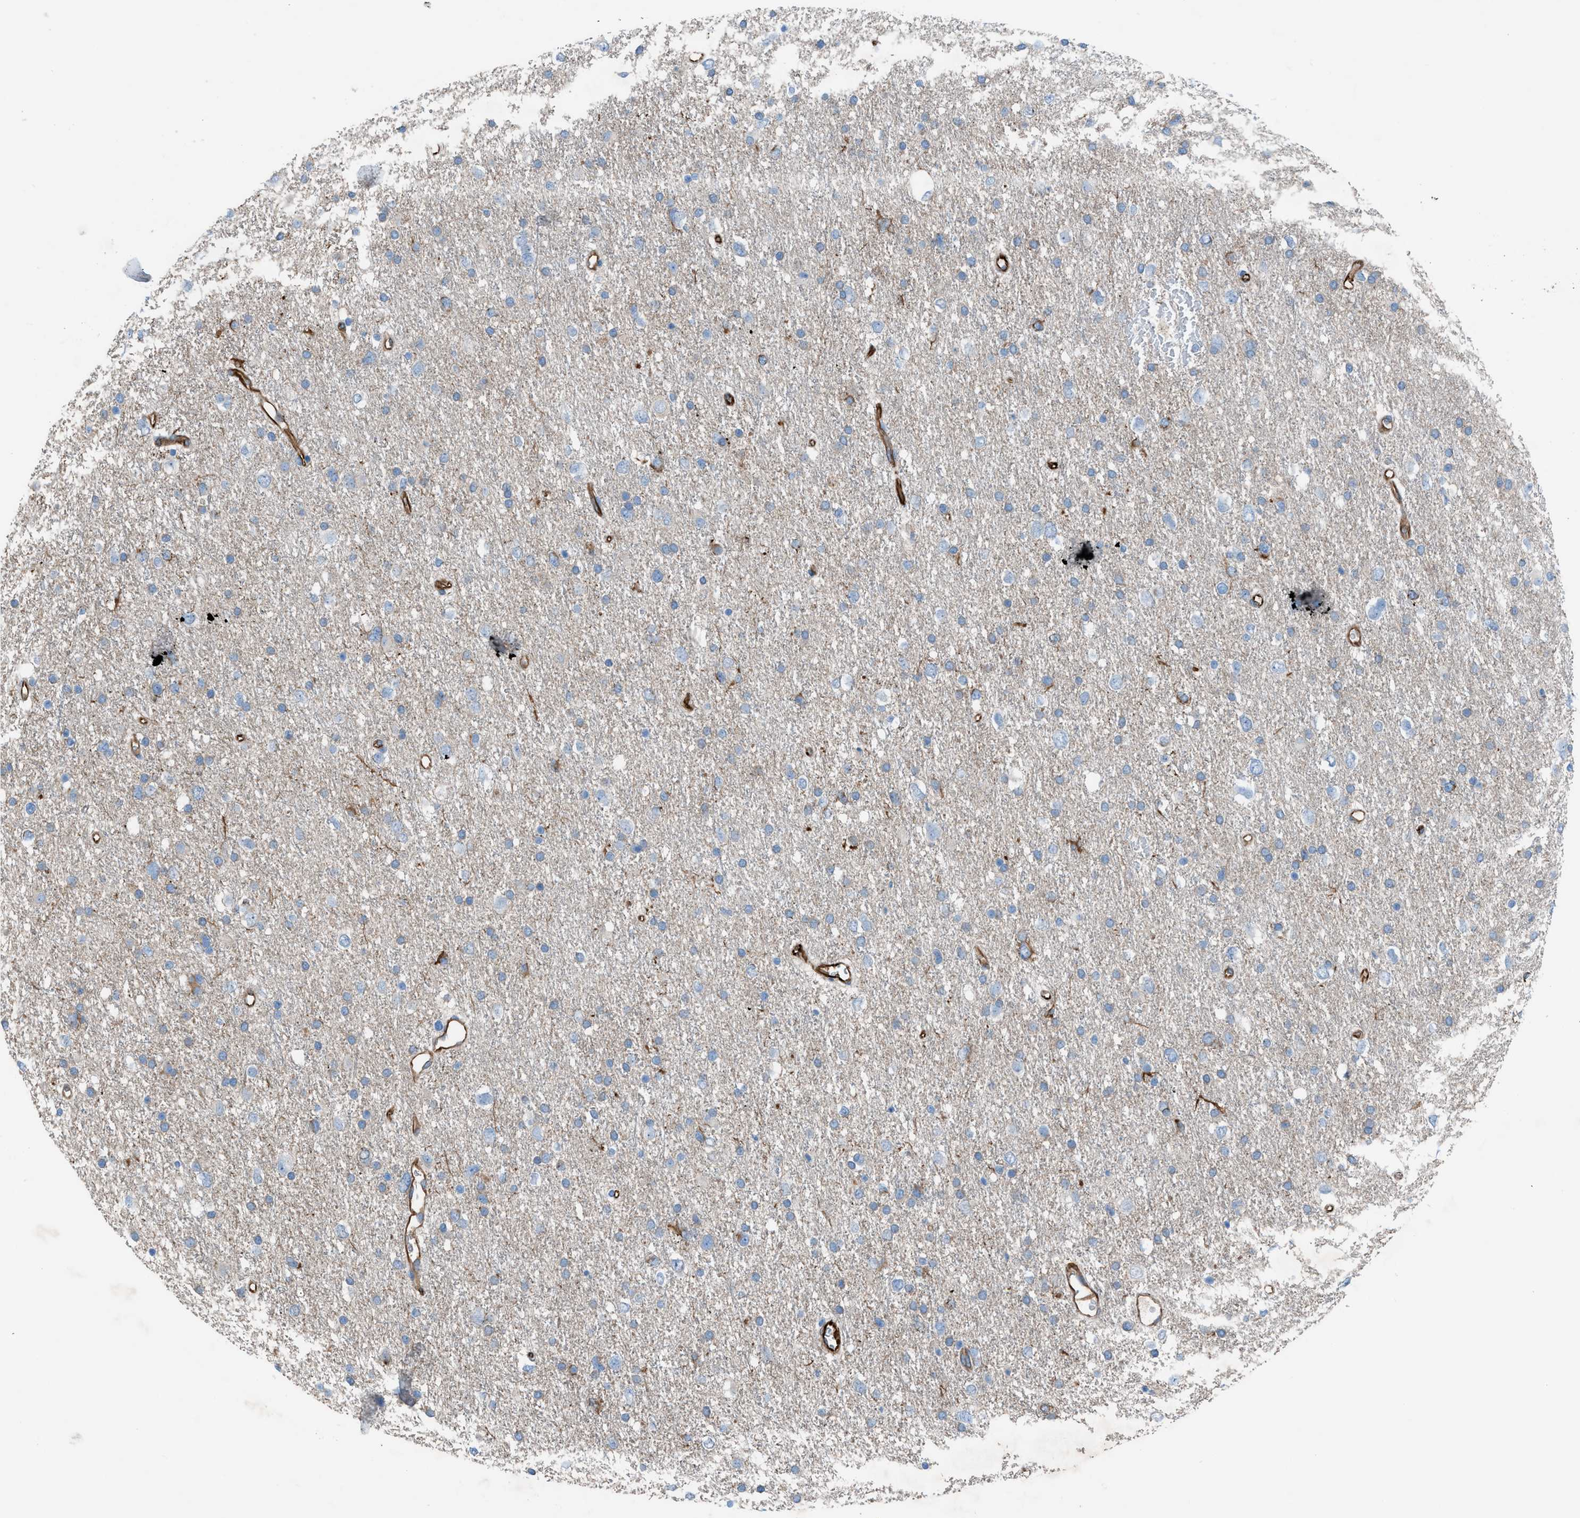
{"staining": {"intensity": "moderate", "quantity": "<25%", "location": "cytoplasmic/membranous"}, "tissue": "glioma", "cell_type": "Tumor cells", "image_type": "cancer", "snomed": [{"axis": "morphology", "description": "Glioma, malignant, Low grade"}, {"axis": "topography", "description": "Brain"}], "caption": "High-magnification brightfield microscopy of glioma stained with DAB (3,3'-diaminobenzidine) (brown) and counterstained with hematoxylin (blue). tumor cells exhibit moderate cytoplasmic/membranous expression is identified in approximately<25% of cells.", "gene": "CABP7", "patient": {"sex": "female", "age": 37}}